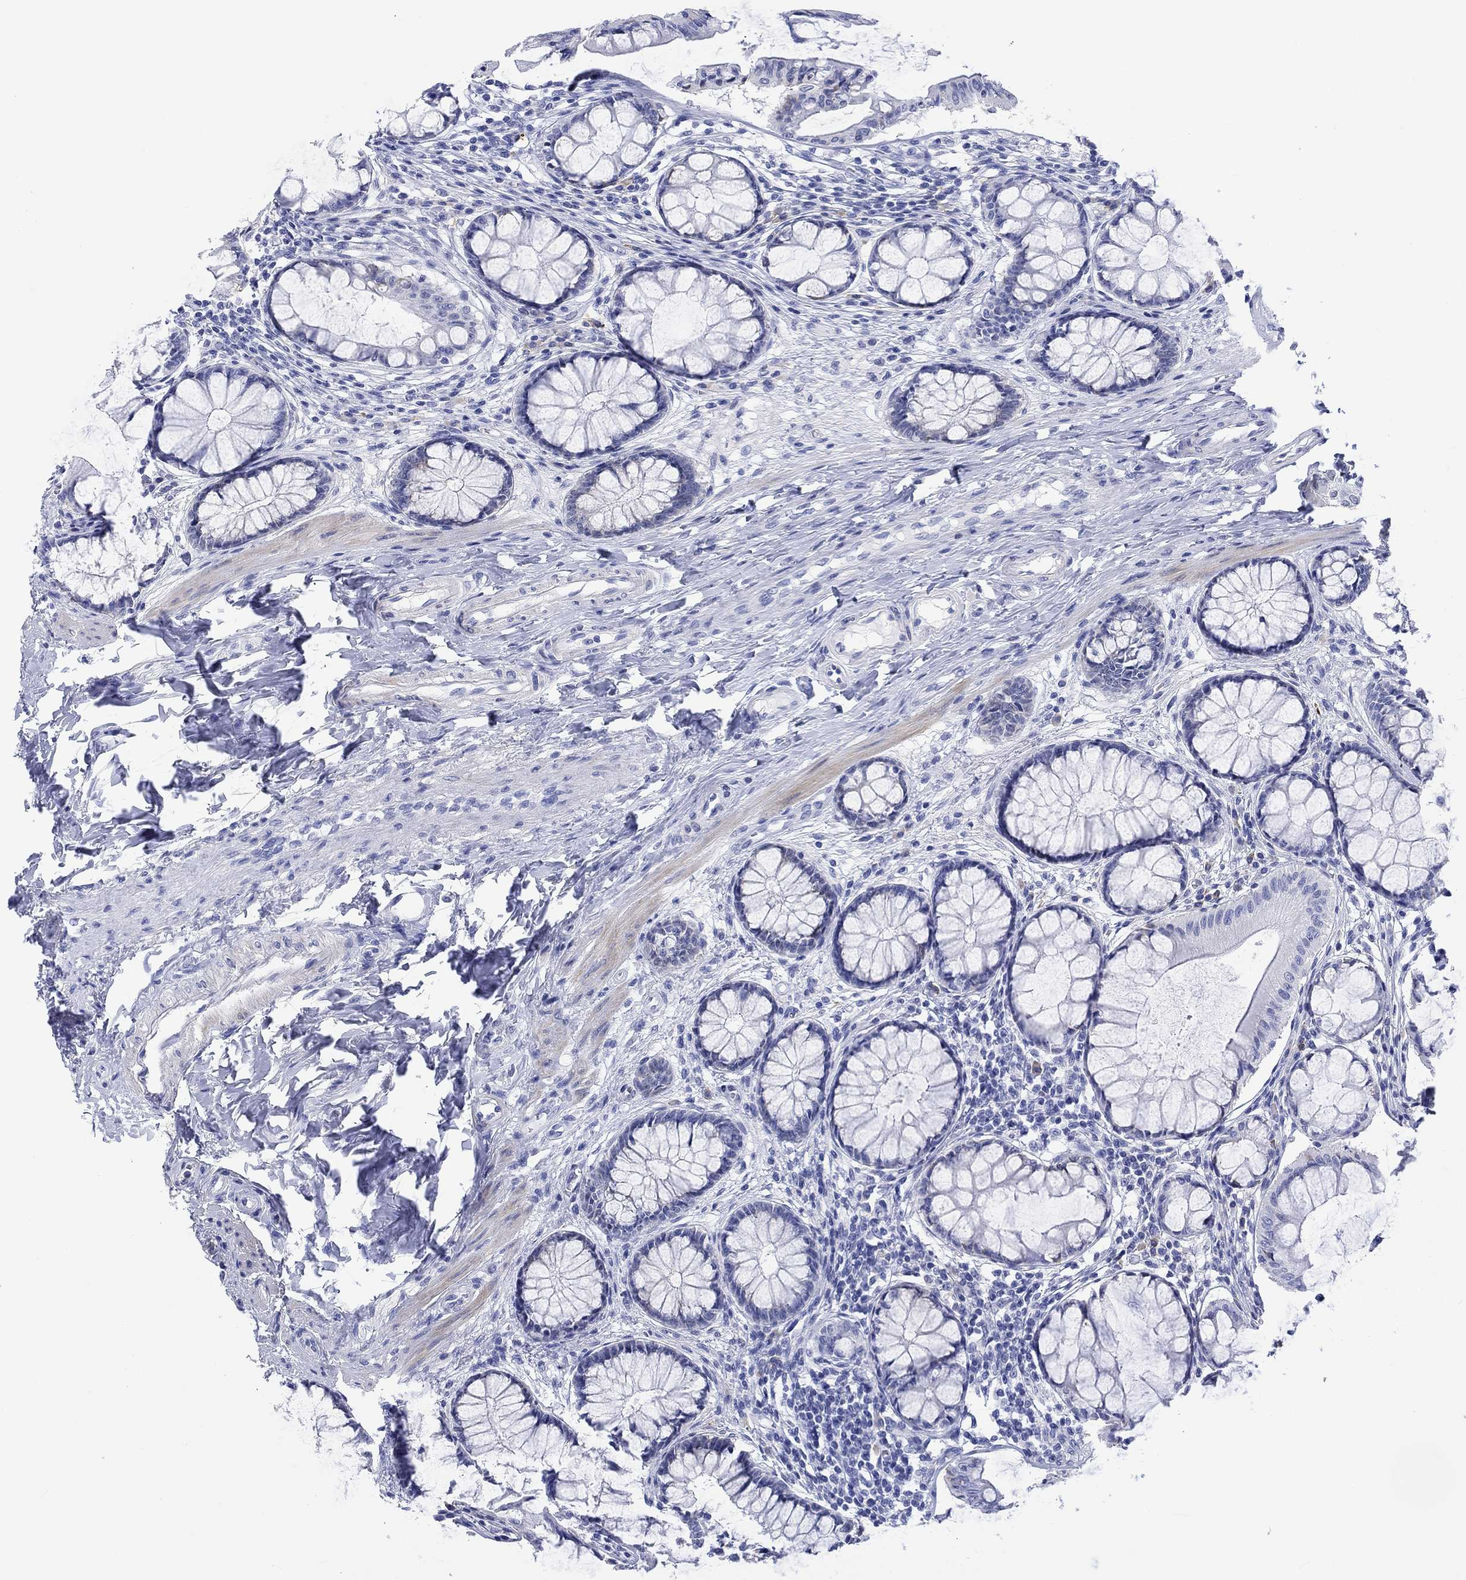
{"staining": {"intensity": "negative", "quantity": "none", "location": "none"}, "tissue": "colon", "cell_type": "Endothelial cells", "image_type": "normal", "snomed": [{"axis": "morphology", "description": "Normal tissue, NOS"}, {"axis": "topography", "description": "Colon"}], "caption": "A micrograph of colon stained for a protein reveals no brown staining in endothelial cells. (Brightfield microscopy of DAB immunohistochemistry at high magnification).", "gene": "MSI1", "patient": {"sex": "female", "age": 65}}